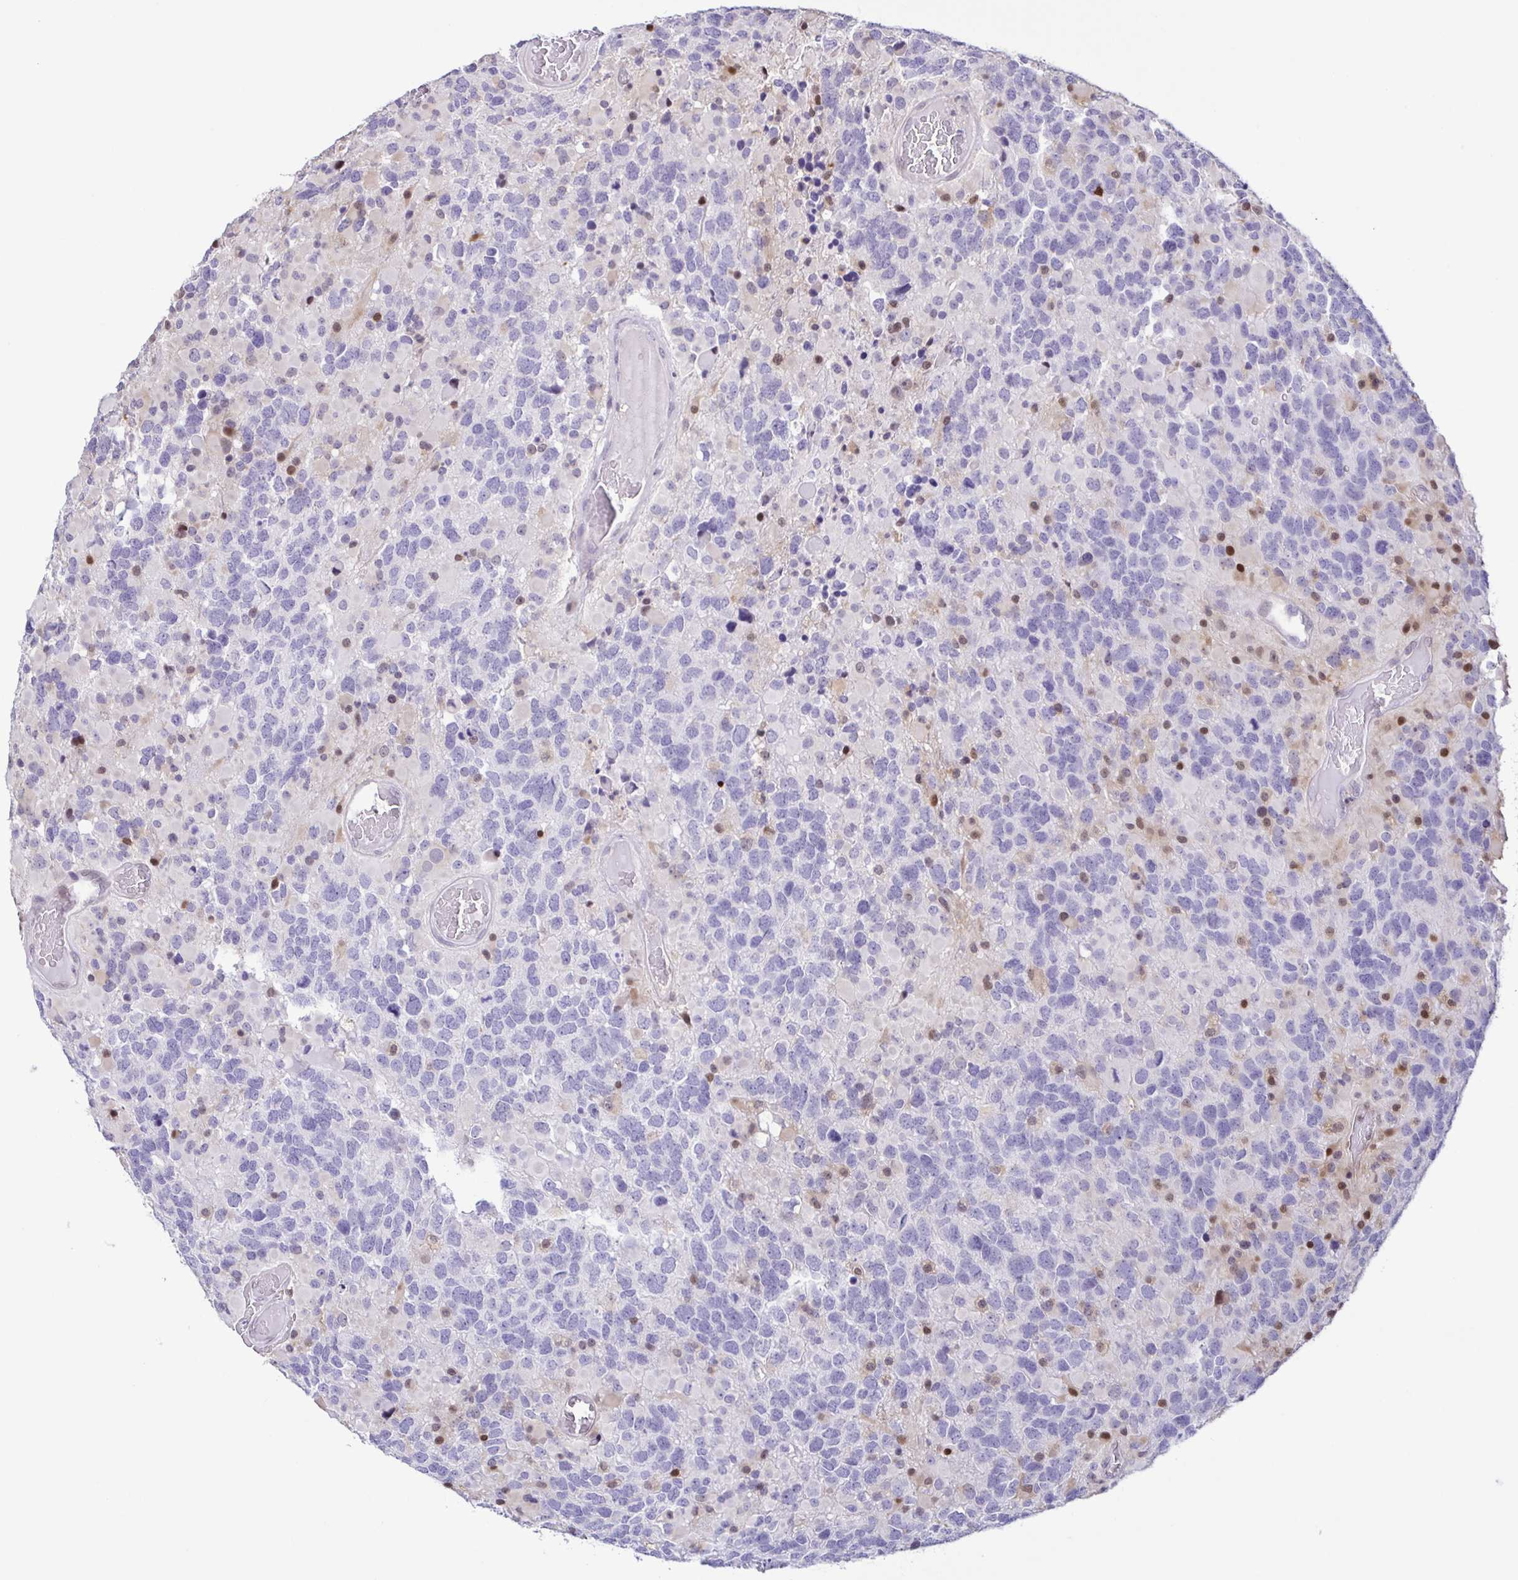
{"staining": {"intensity": "negative", "quantity": "none", "location": "none"}, "tissue": "glioma", "cell_type": "Tumor cells", "image_type": "cancer", "snomed": [{"axis": "morphology", "description": "Glioma, malignant, High grade"}, {"axis": "topography", "description": "Brain"}], "caption": "Histopathology image shows no significant protein staining in tumor cells of glioma. (DAB immunohistochemistry (IHC) with hematoxylin counter stain).", "gene": "PSMB9", "patient": {"sex": "female", "age": 40}}